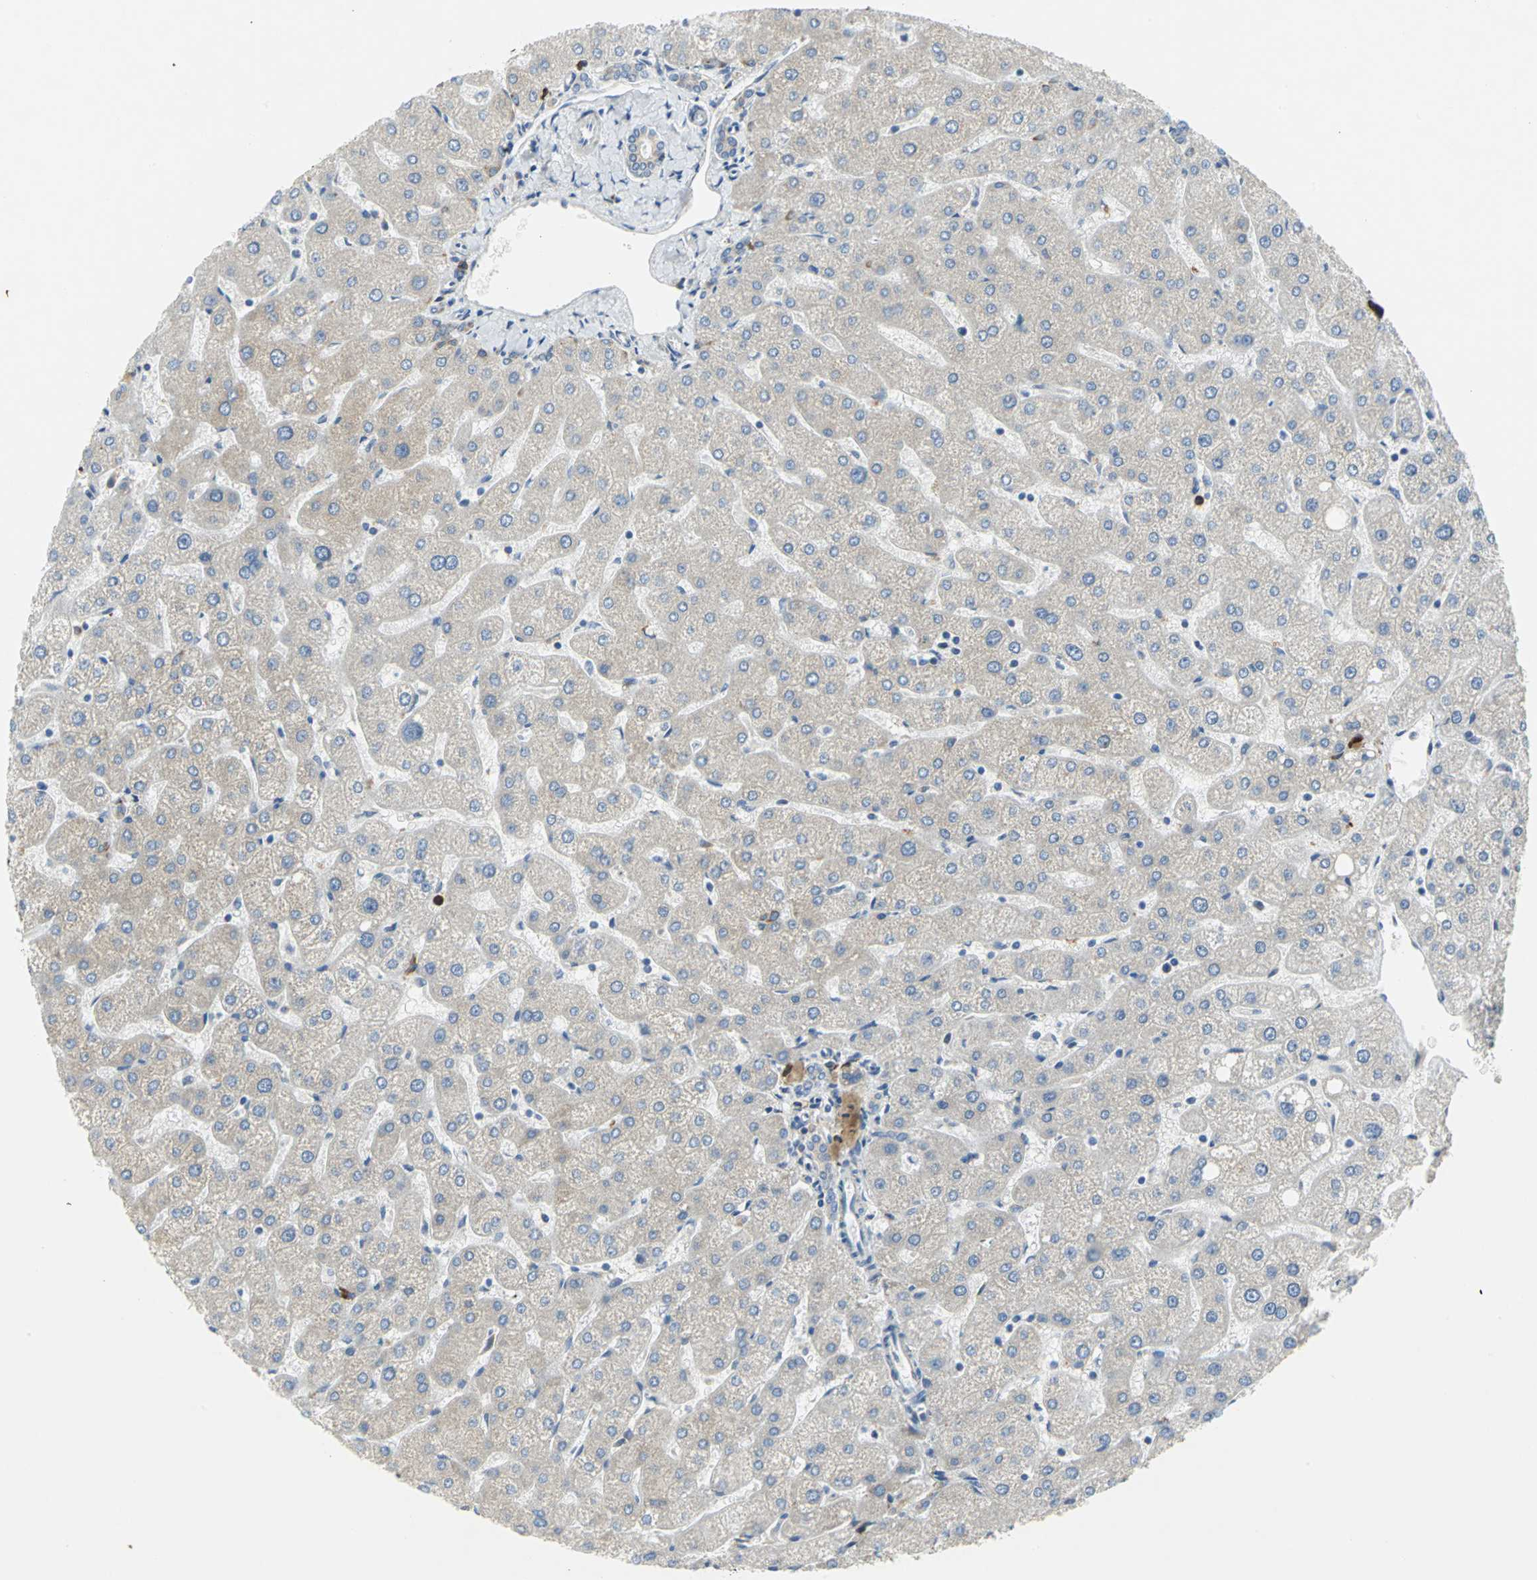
{"staining": {"intensity": "weak", "quantity": ">75%", "location": "cytoplasmic/membranous"}, "tissue": "liver", "cell_type": "Cholangiocytes", "image_type": "normal", "snomed": [{"axis": "morphology", "description": "Normal tissue, NOS"}, {"axis": "topography", "description": "Liver"}], "caption": "This micrograph displays IHC staining of unremarkable human liver, with low weak cytoplasmic/membranous positivity in about >75% of cholangiocytes.", "gene": "TULP4", "patient": {"sex": "male", "age": 67}}